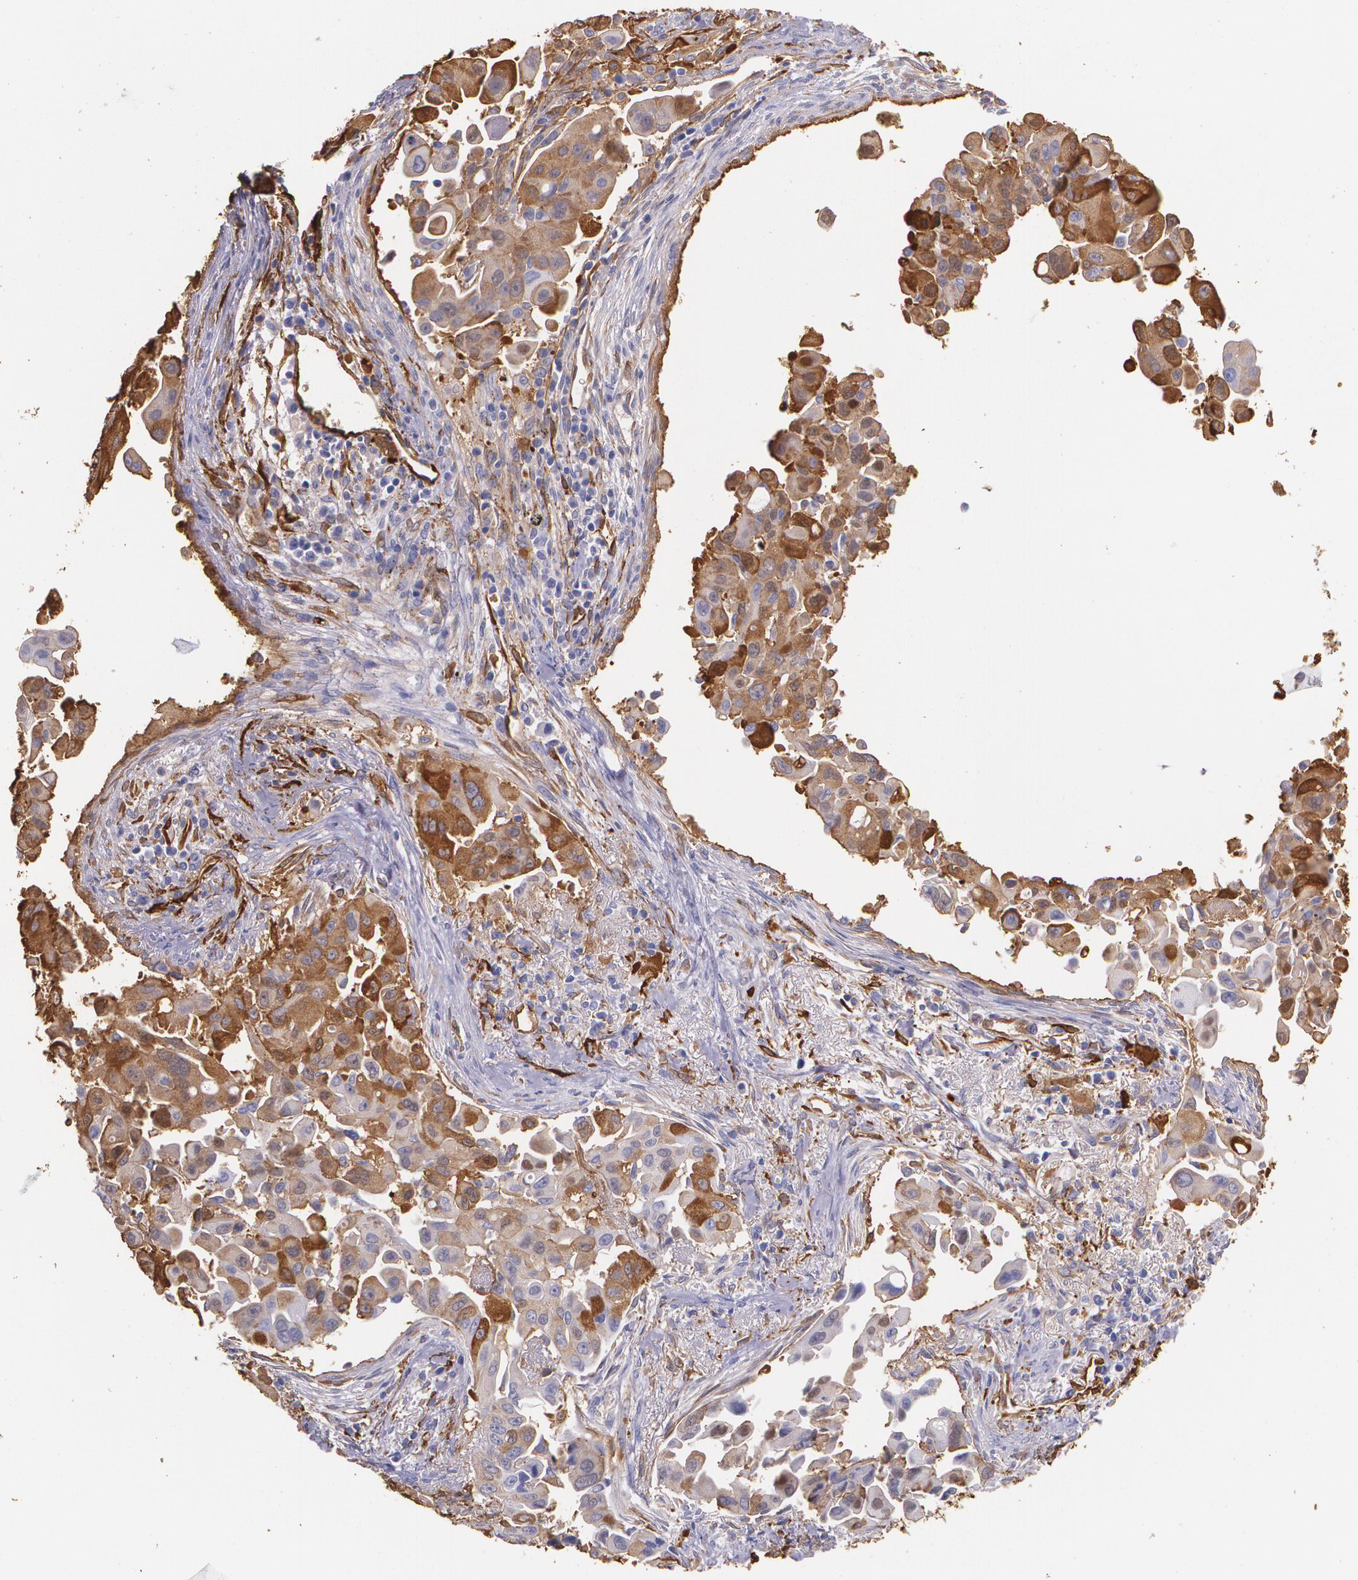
{"staining": {"intensity": "weak", "quantity": "25%-75%", "location": "cytoplasmic/membranous"}, "tissue": "lung cancer", "cell_type": "Tumor cells", "image_type": "cancer", "snomed": [{"axis": "morphology", "description": "Adenocarcinoma, NOS"}, {"axis": "topography", "description": "Lung"}], "caption": "Adenocarcinoma (lung) tissue reveals weak cytoplasmic/membranous positivity in approximately 25%-75% of tumor cells", "gene": "MMP2", "patient": {"sex": "male", "age": 68}}